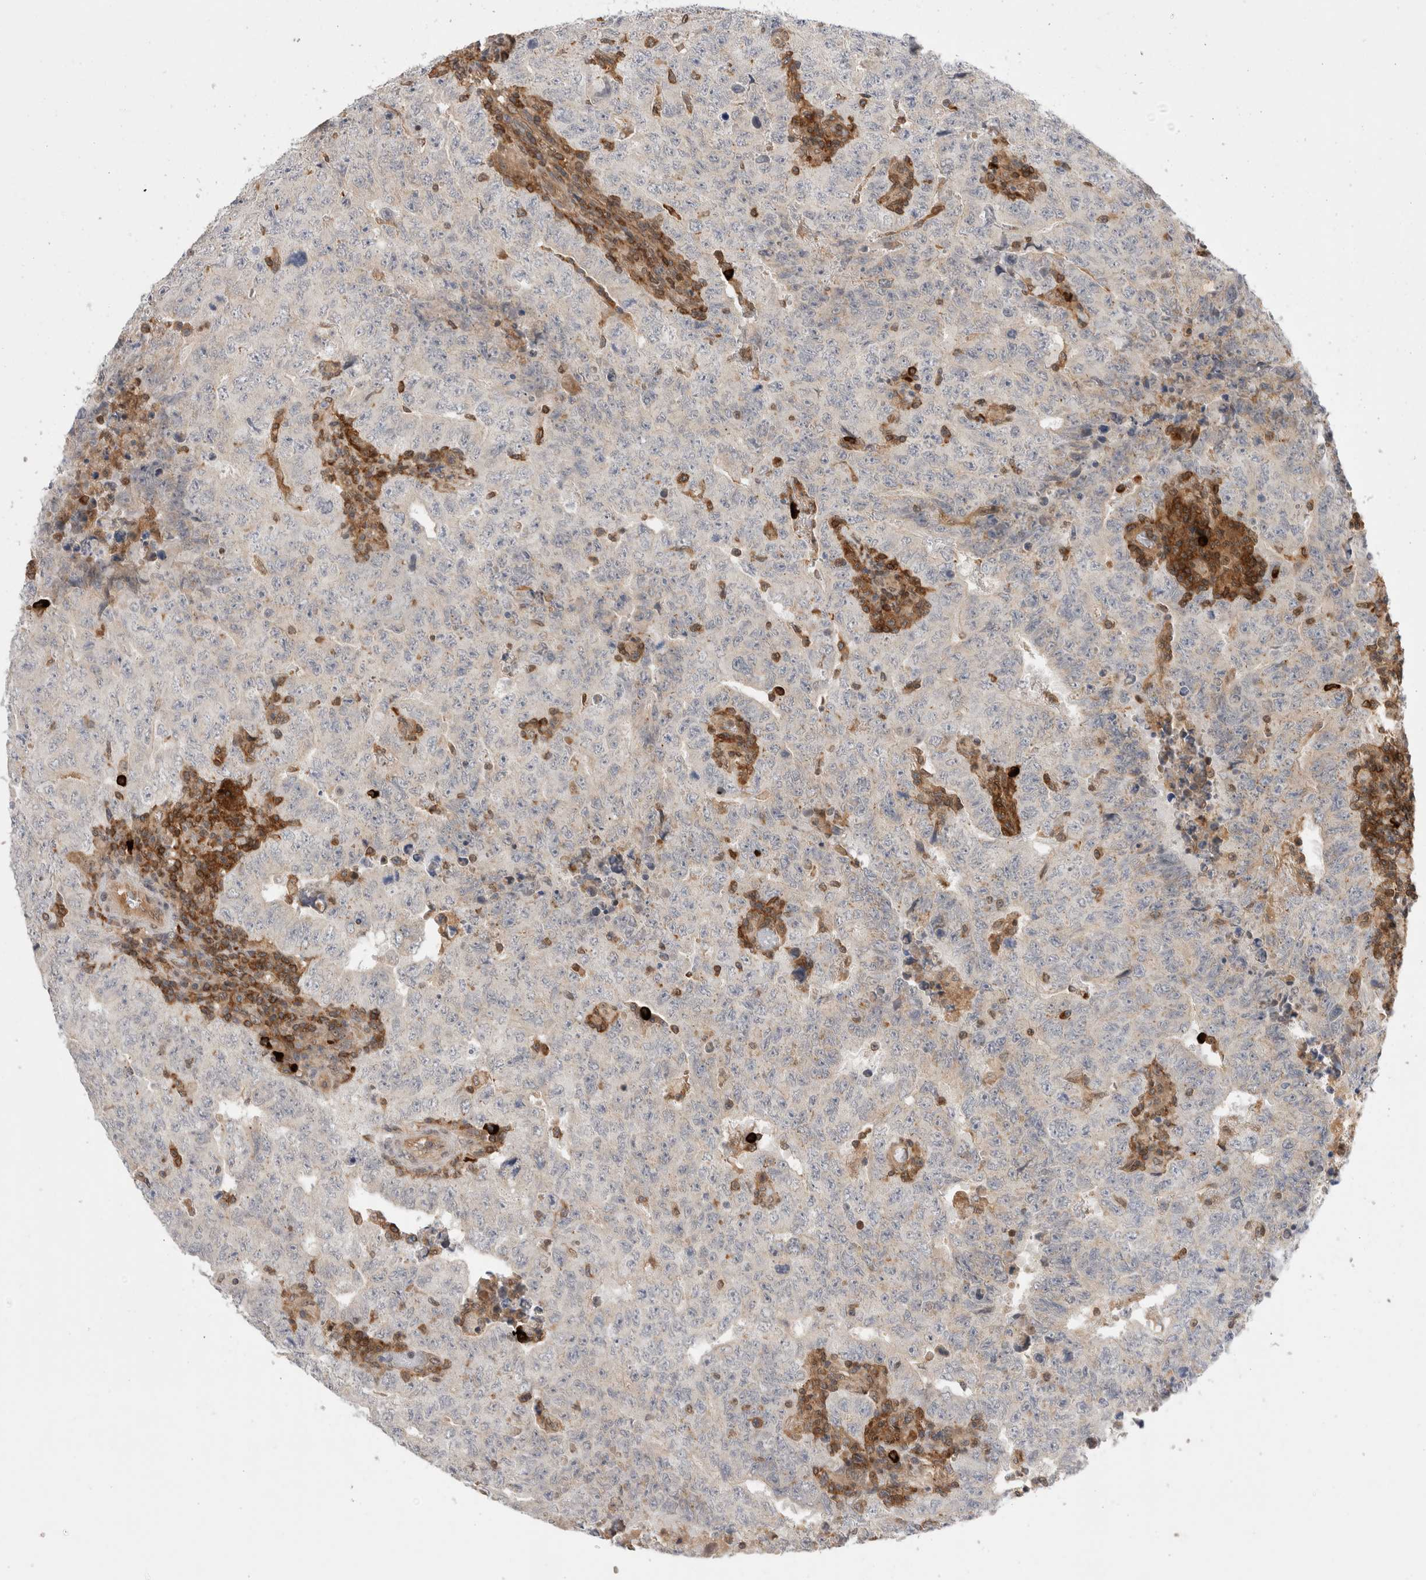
{"staining": {"intensity": "negative", "quantity": "none", "location": "none"}, "tissue": "testis cancer", "cell_type": "Tumor cells", "image_type": "cancer", "snomed": [{"axis": "morphology", "description": "Carcinoma, Embryonal, NOS"}, {"axis": "topography", "description": "Testis"}], "caption": "Immunohistochemistry (IHC) image of neoplastic tissue: testis cancer stained with DAB (3,3'-diaminobenzidine) shows no significant protein expression in tumor cells.", "gene": "NFKB1", "patient": {"sex": "male", "age": 26}}